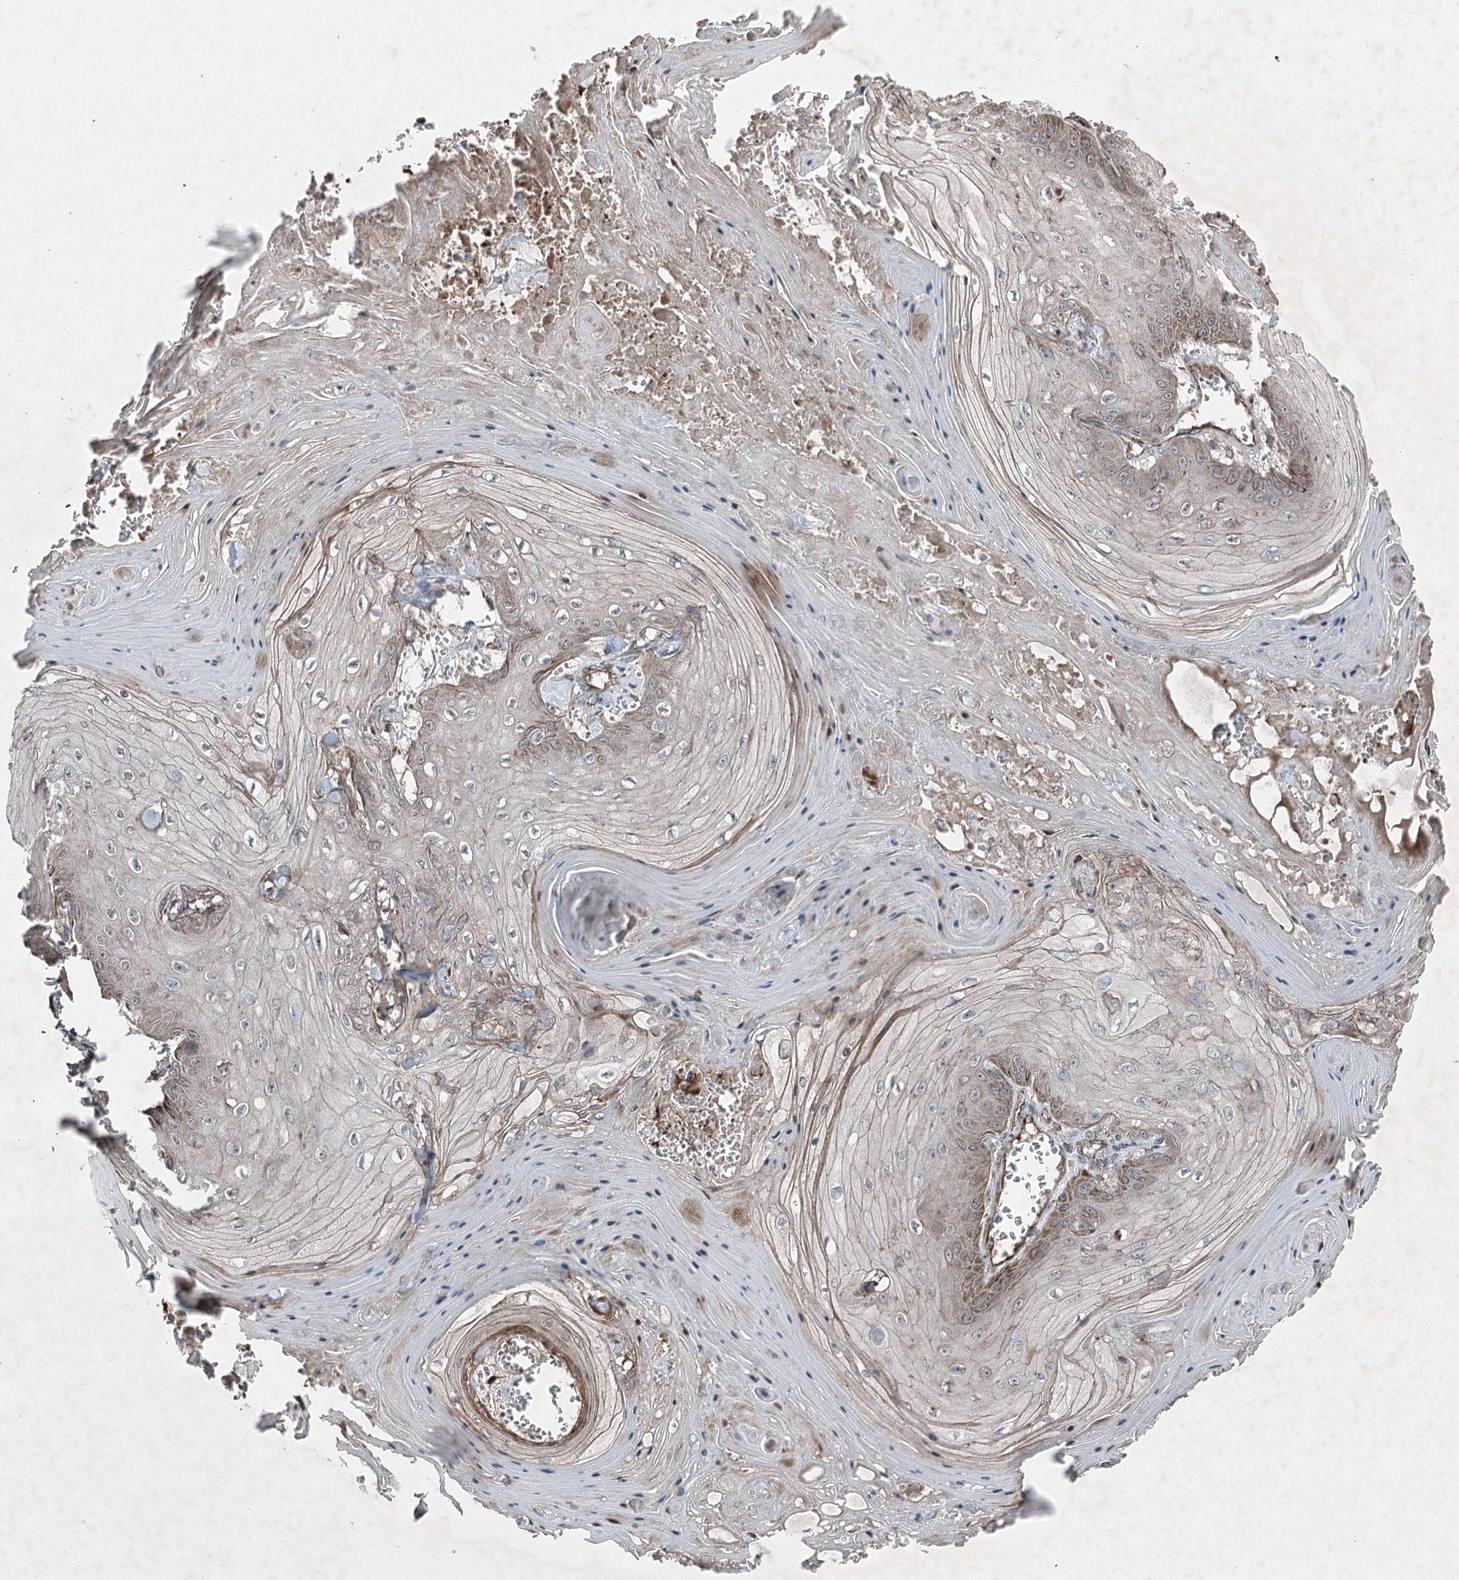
{"staining": {"intensity": "weak", "quantity": "<25%", "location": "cytoplasmic/membranous"}, "tissue": "skin cancer", "cell_type": "Tumor cells", "image_type": "cancer", "snomed": [{"axis": "morphology", "description": "Squamous cell carcinoma, NOS"}, {"axis": "topography", "description": "Skin"}], "caption": "Tumor cells are negative for brown protein staining in skin cancer (squamous cell carcinoma).", "gene": "SERINC5", "patient": {"sex": "male", "age": 74}}